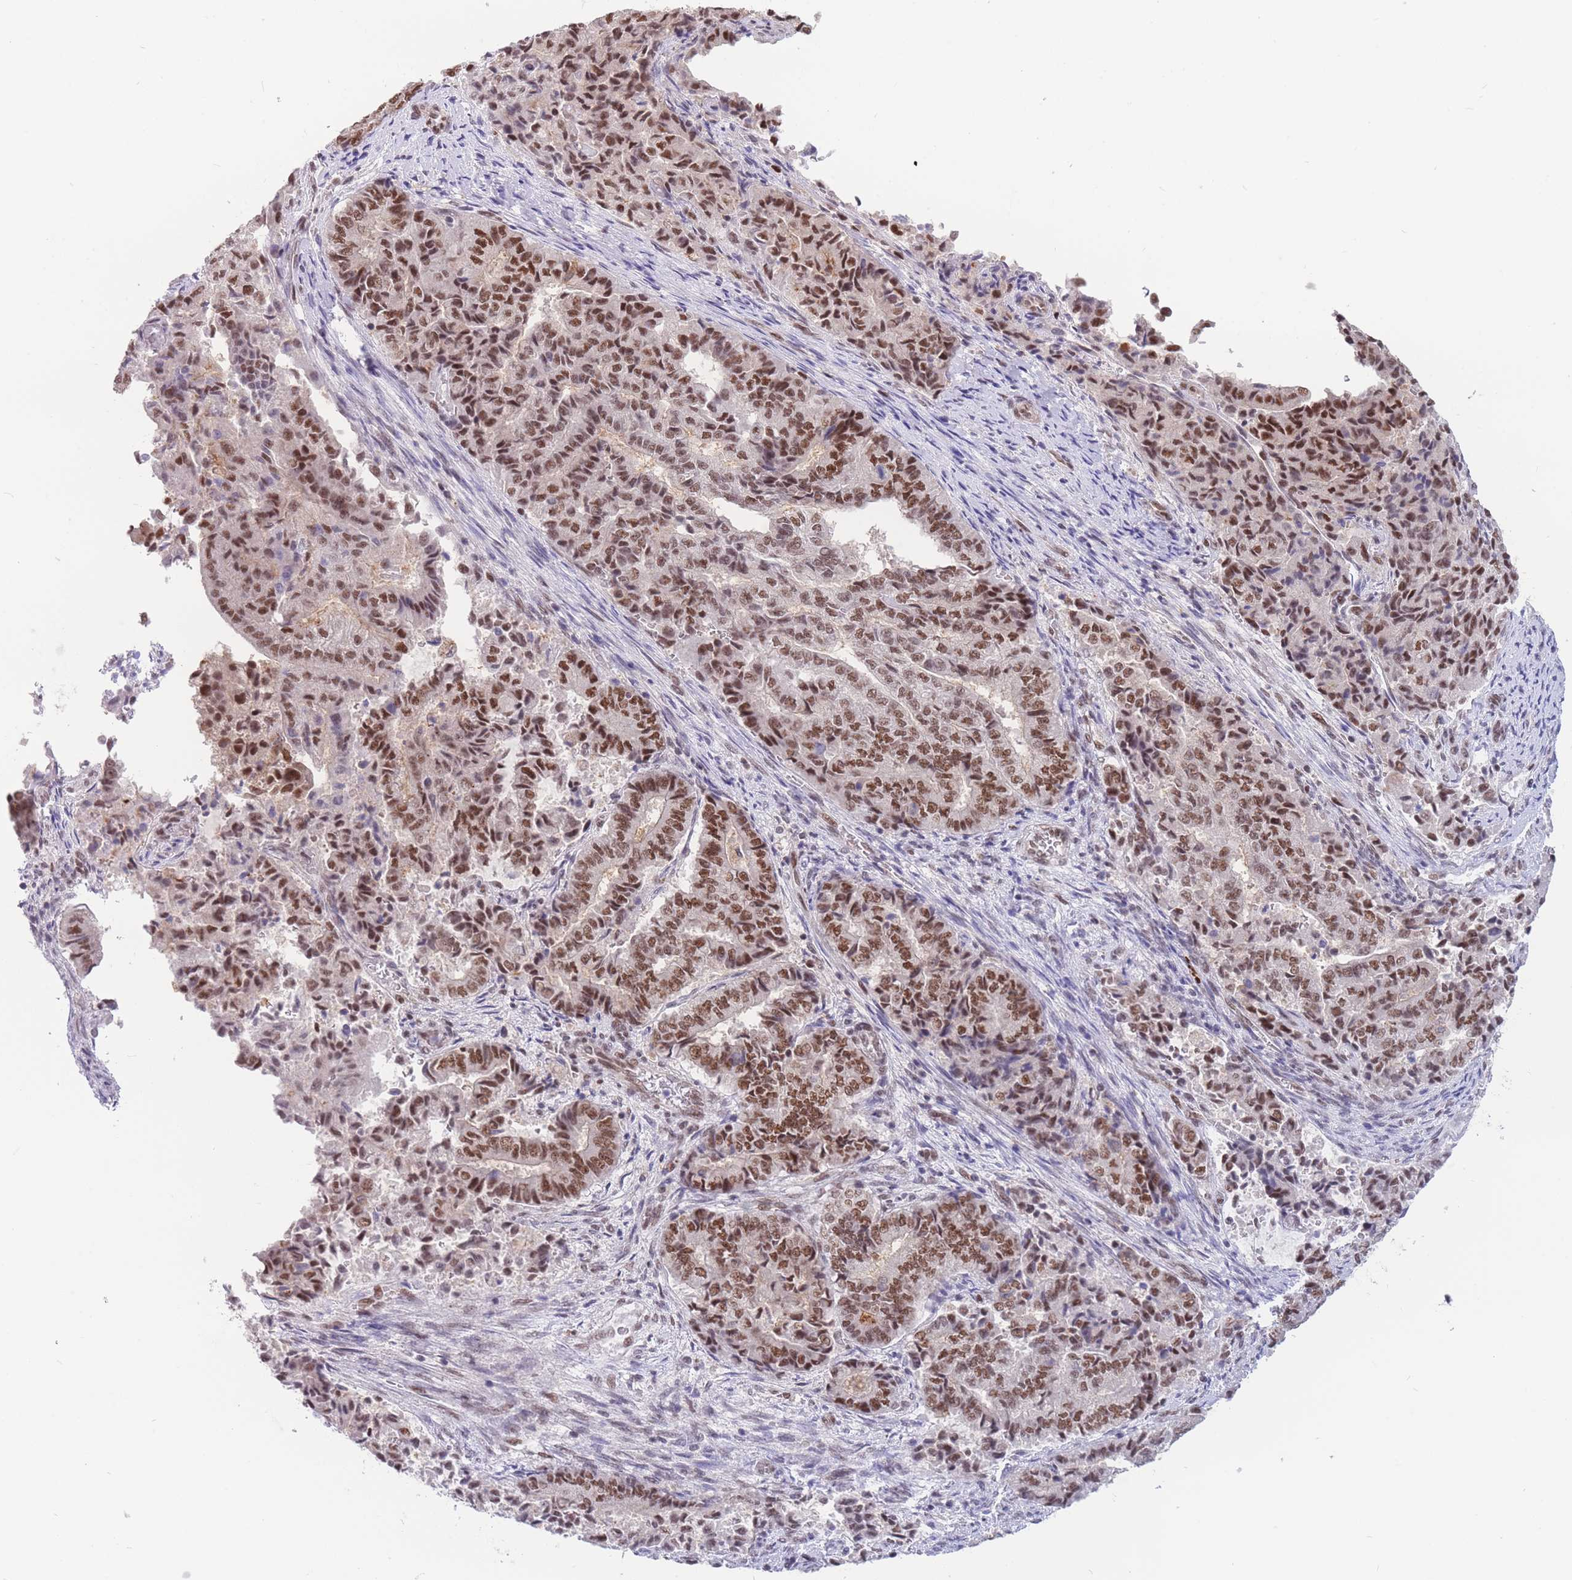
{"staining": {"intensity": "moderate", "quantity": ">75%", "location": "nuclear"}, "tissue": "endometrial cancer", "cell_type": "Tumor cells", "image_type": "cancer", "snomed": [{"axis": "morphology", "description": "Adenocarcinoma, NOS"}, {"axis": "topography", "description": "Endometrium"}], "caption": "Brown immunohistochemical staining in human endometrial adenocarcinoma displays moderate nuclear positivity in about >75% of tumor cells.", "gene": "SMAD9", "patient": {"sex": "female", "age": 80}}